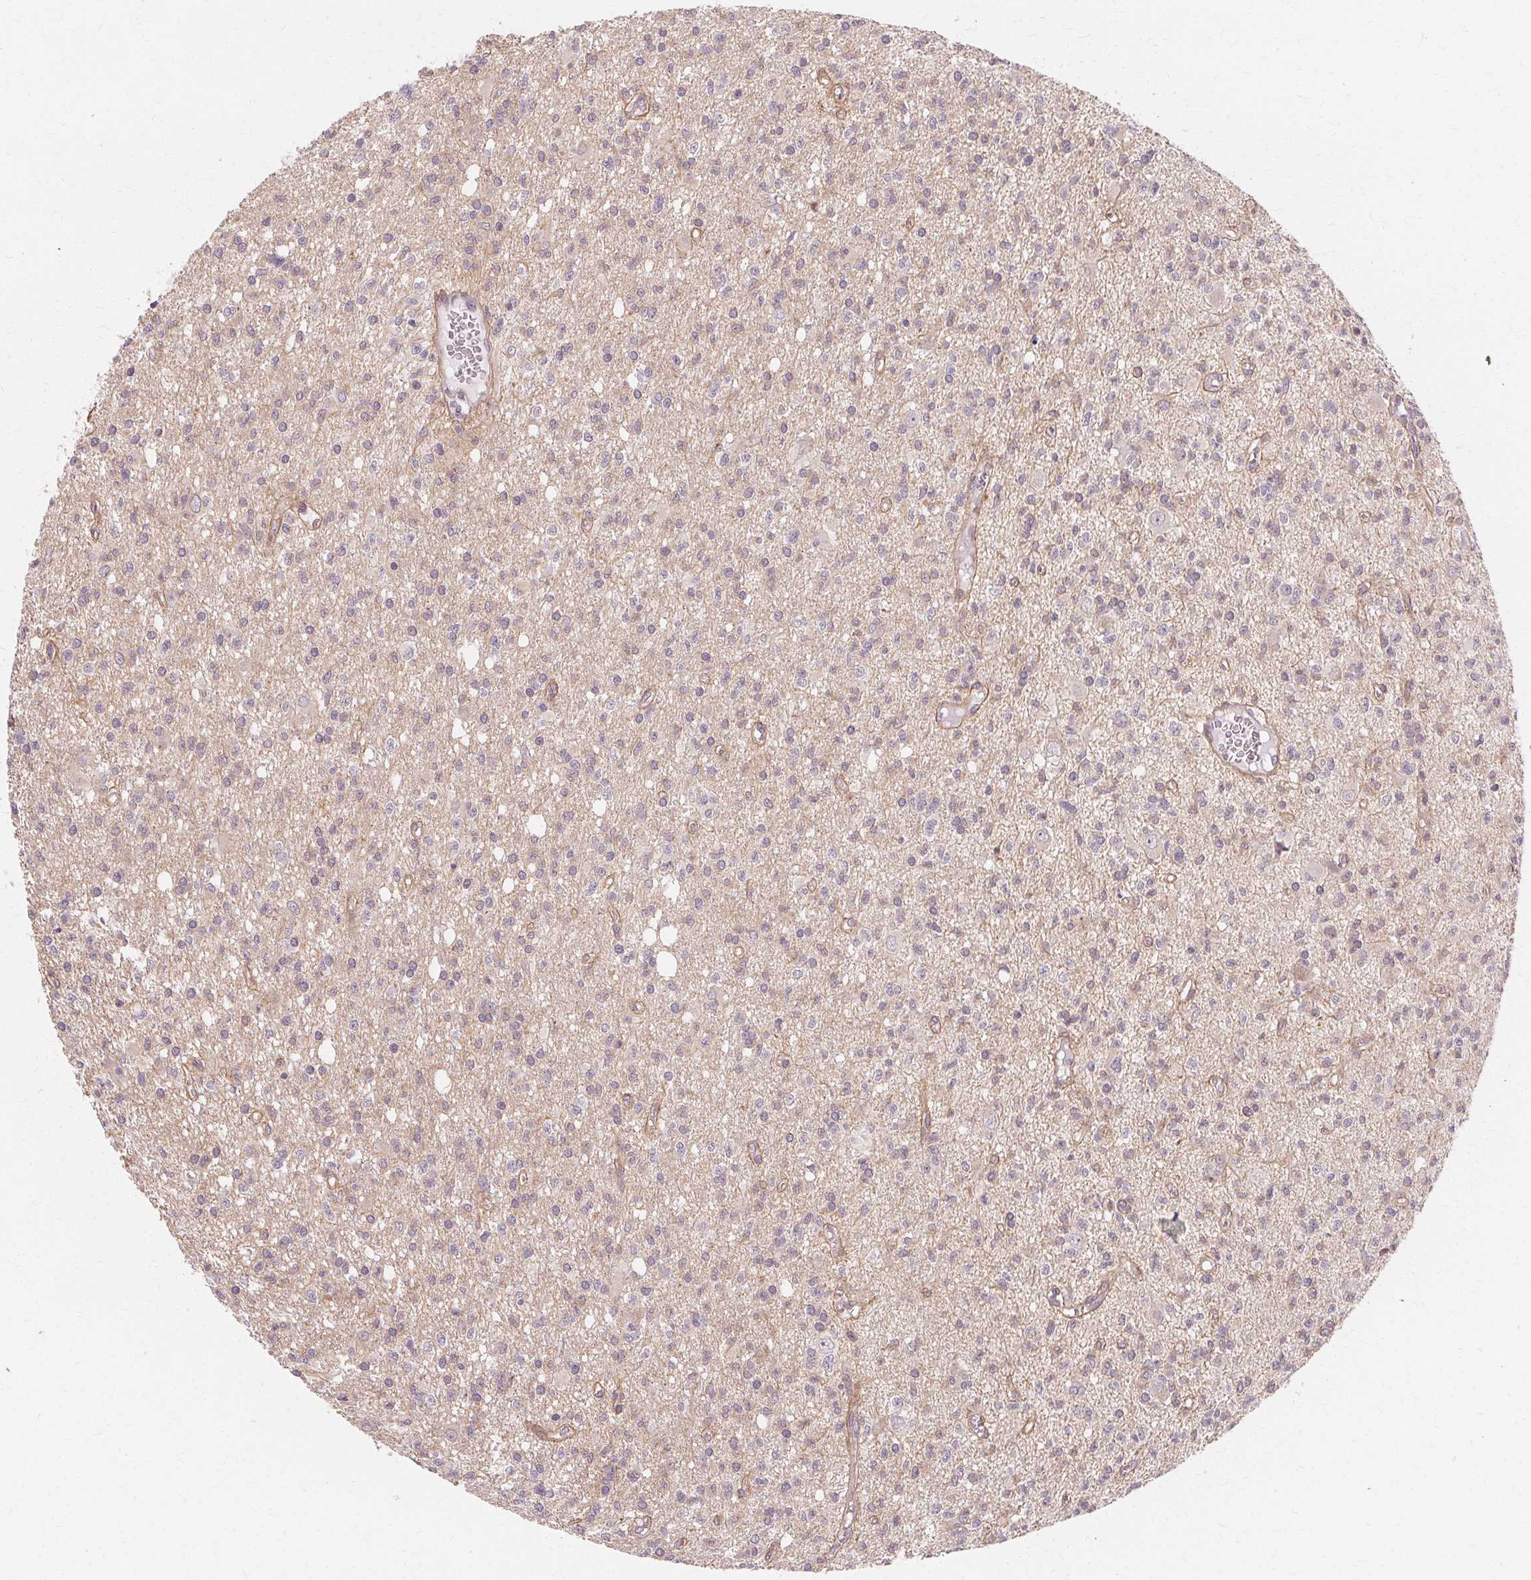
{"staining": {"intensity": "negative", "quantity": "none", "location": "none"}, "tissue": "glioma", "cell_type": "Tumor cells", "image_type": "cancer", "snomed": [{"axis": "morphology", "description": "Glioma, malignant, Low grade"}, {"axis": "topography", "description": "Brain"}], "caption": "A photomicrograph of human low-grade glioma (malignant) is negative for staining in tumor cells.", "gene": "USP8", "patient": {"sex": "male", "age": 64}}